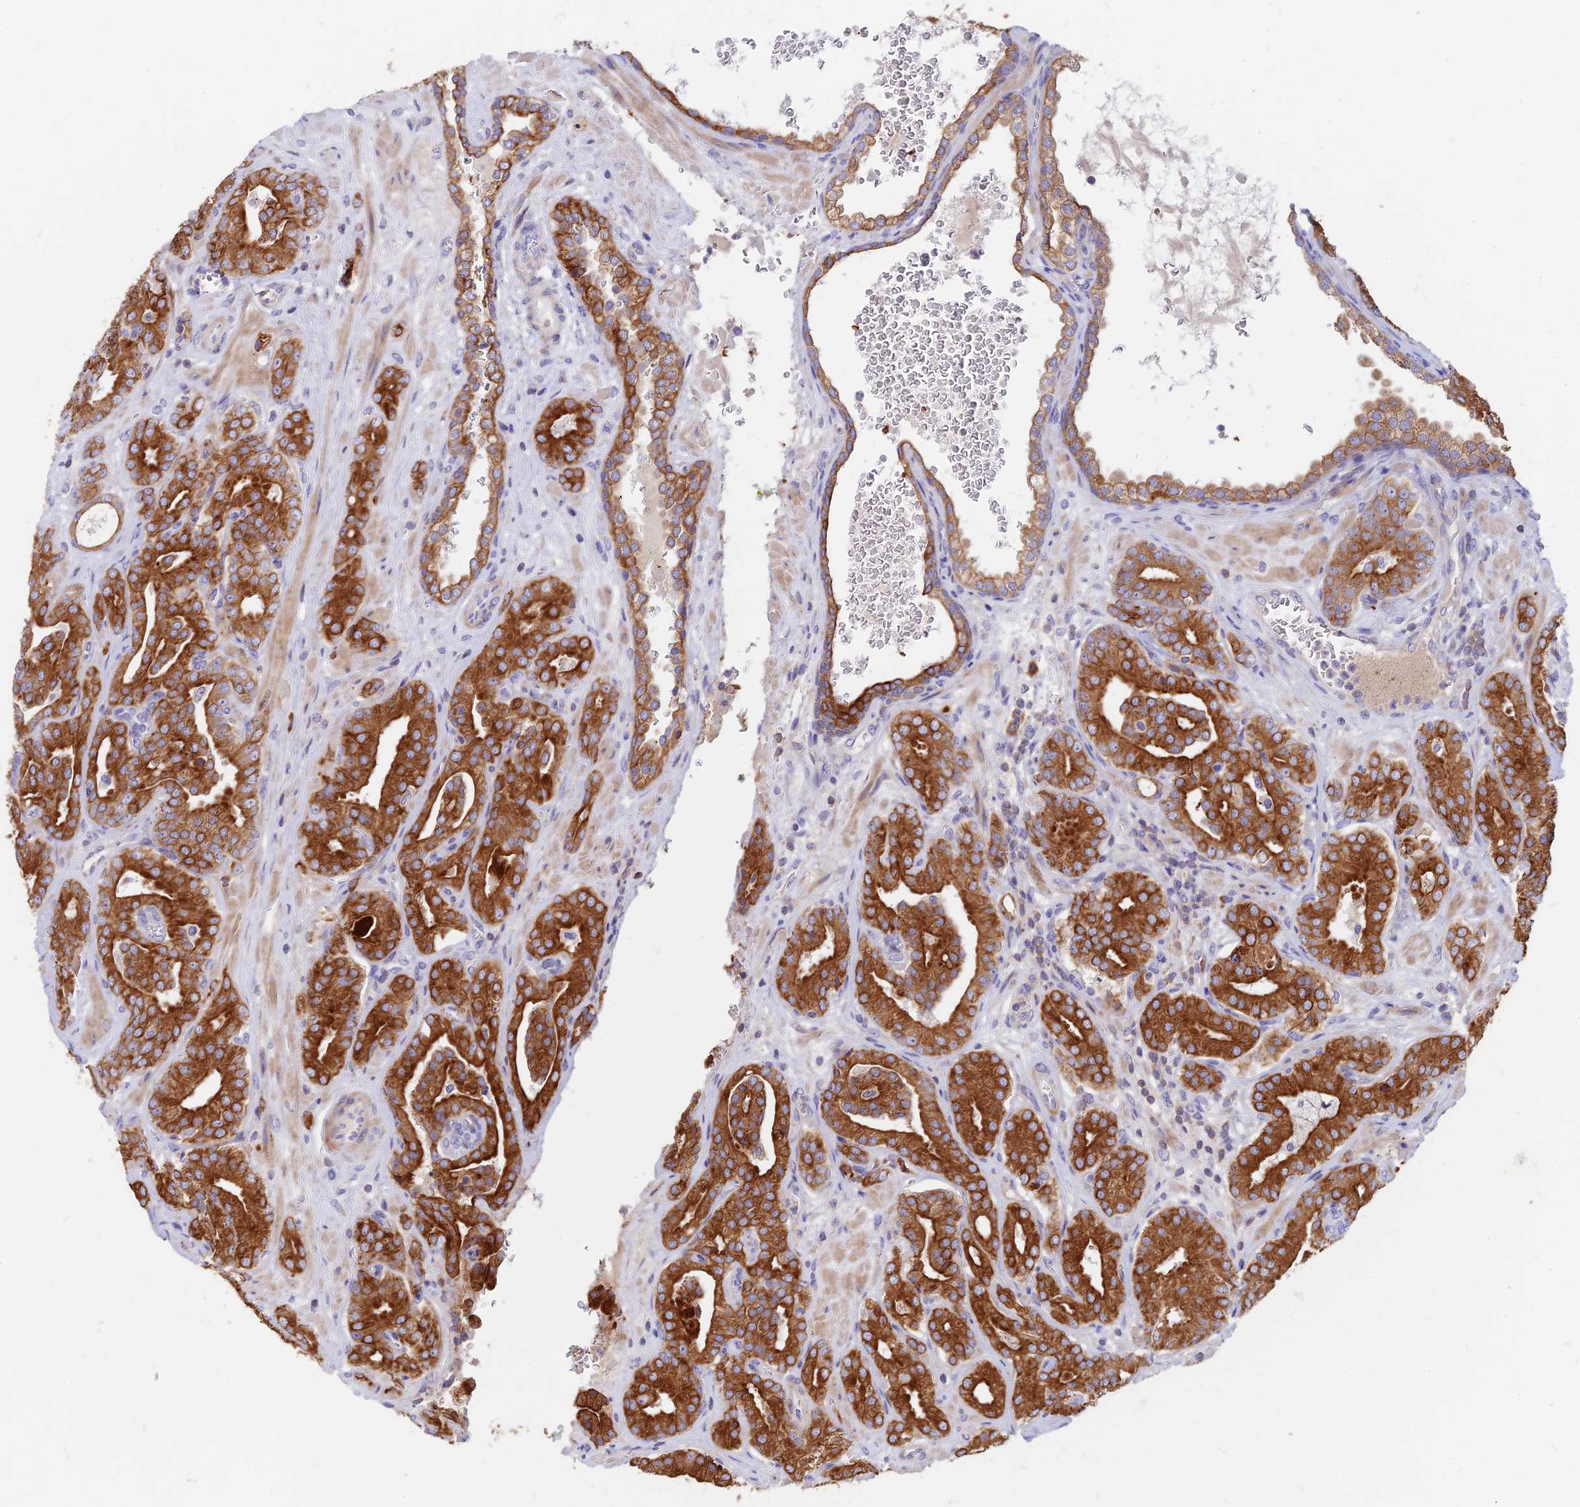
{"staining": {"intensity": "strong", "quantity": ">75%", "location": "cytoplasmic/membranous"}, "tissue": "prostate cancer", "cell_type": "Tumor cells", "image_type": "cancer", "snomed": [{"axis": "morphology", "description": "Adenocarcinoma, High grade"}, {"axis": "topography", "description": "Prostate"}], "caption": "Protein expression analysis of human adenocarcinoma (high-grade) (prostate) reveals strong cytoplasmic/membranous expression in approximately >75% of tumor cells. Nuclei are stained in blue.", "gene": "DENND2D", "patient": {"sex": "male", "age": 66}}